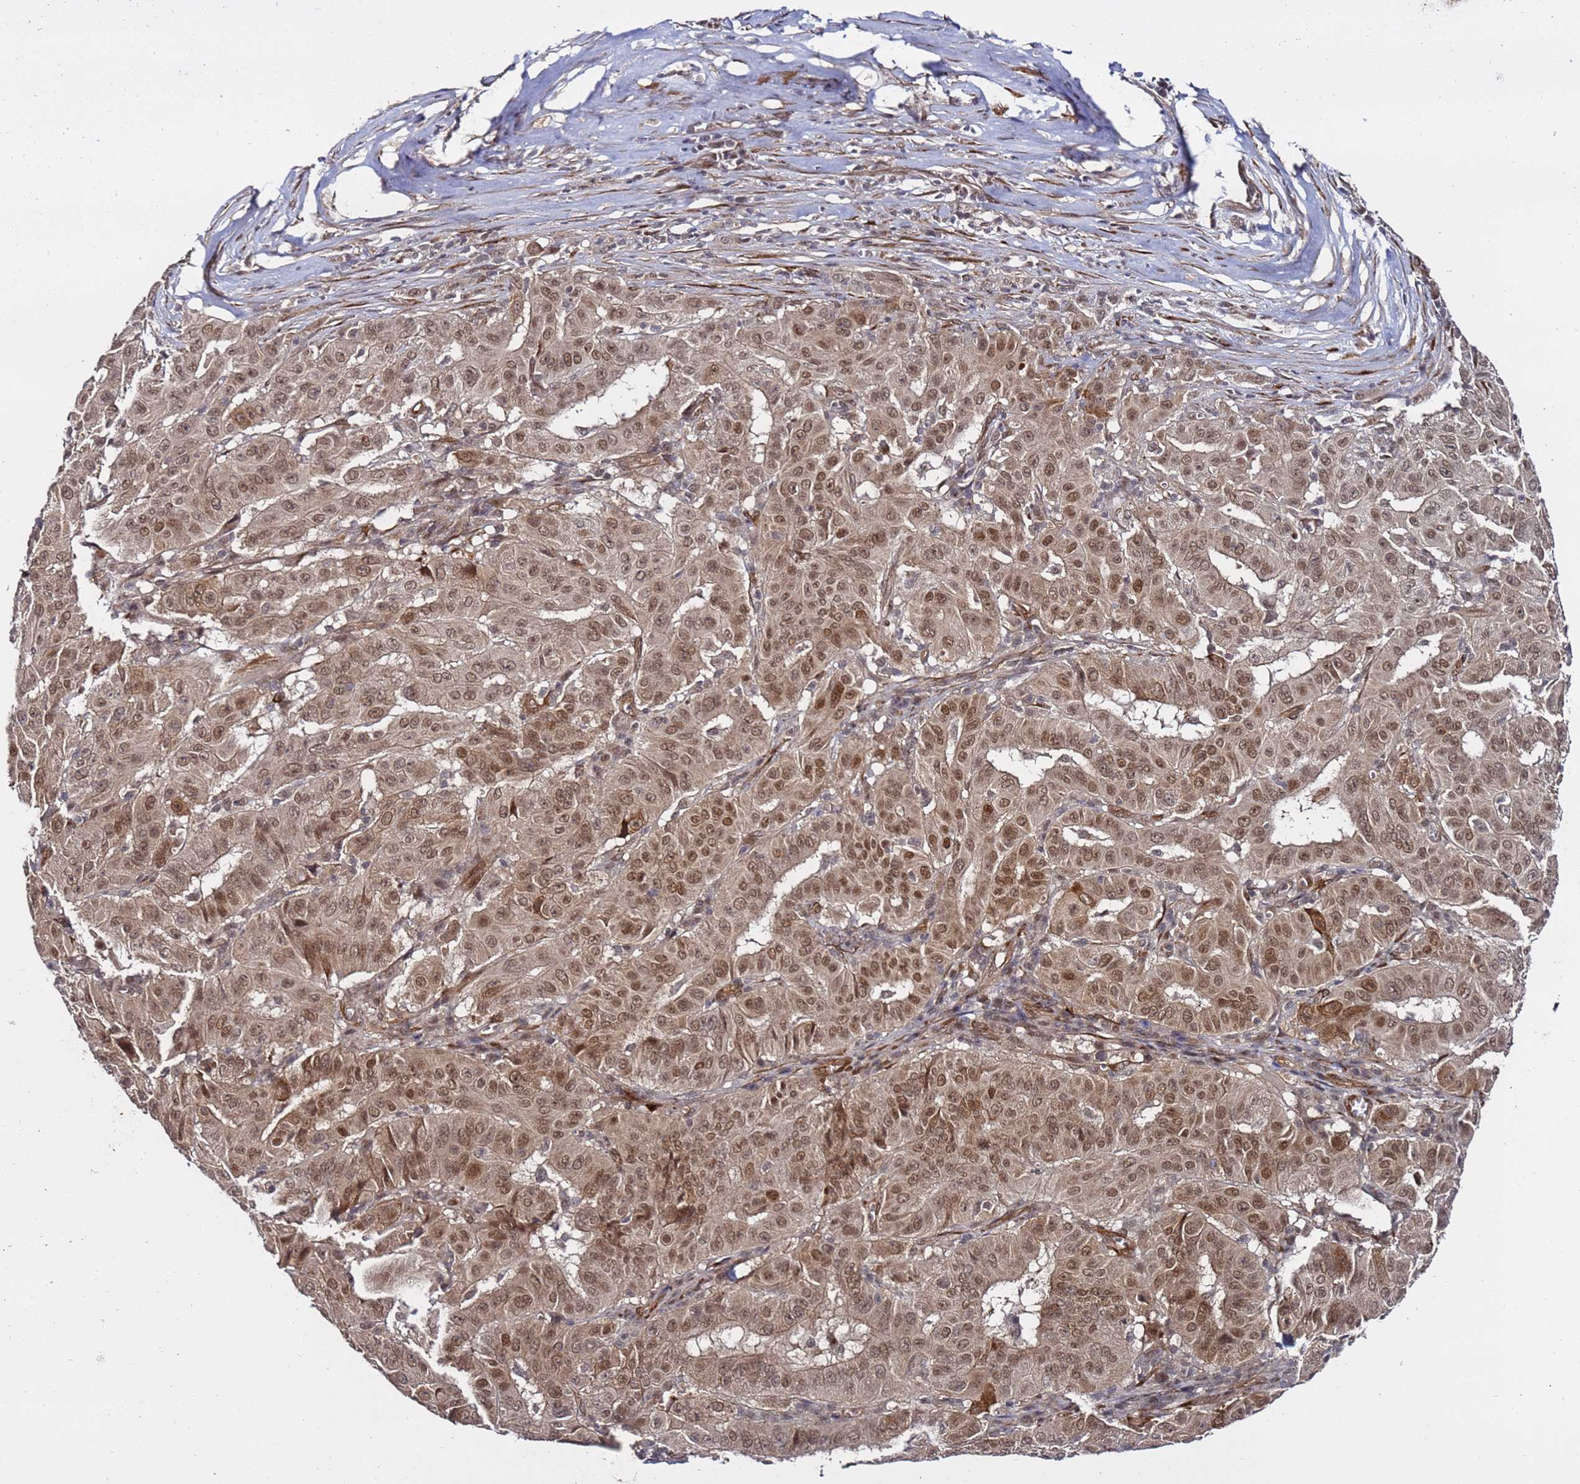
{"staining": {"intensity": "moderate", "quantity": ">75%", "location": "cytoplasmic/membranous,nuclear"}, "tissue": "pancreatic cancer", "cell_type": "Tumor cells", "image_type": "cancer", "snomed": [{"axis": "morphology", "description": "Adenocarcinoma, NOS"}, {"axis": "topography", "description": "Pancreas"}], "caption": "Tumor cells reveal moderate cytoplasmic/membranous and nuclear staining in approximately >75% of cells in pancreatic adenocarcinoma.", "gene": "POLR2D", "patient": {"sex": "male", "age": 63}}